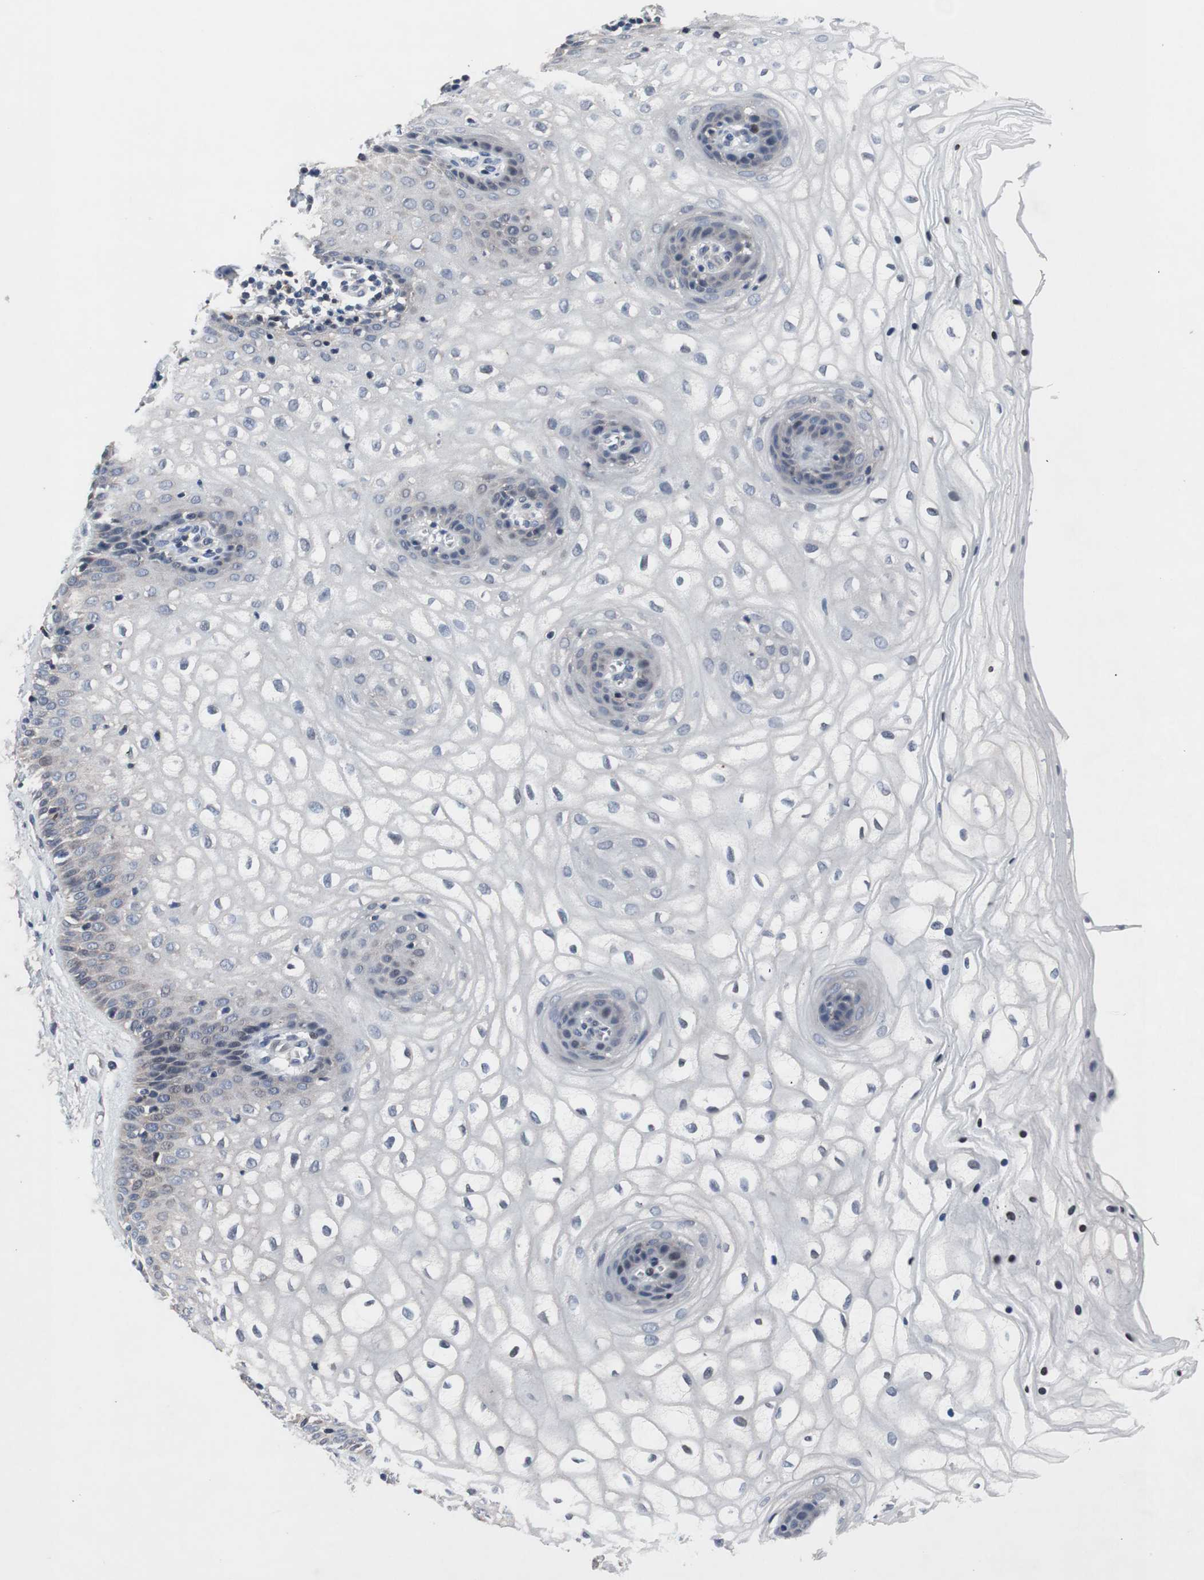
{"staining": {"intensity": "weak", "quantity": "<25%", "location": "cytoplasmic/membranous"}, "tissue": "vagina", "cell_type": "Squamous epithelial cells", "image_type": "normal", "snomed": [{"axis": "morphology", "description": "Normal tissue, NOS"}, {"axis": "topography", "description": "Vagina"}], "caption": "Protein analysis of normal vagina reveals no significant staining in squamous epithelial cells.", "gene": "MUTYH", "patient": {"sex": "female", "age": 34}}